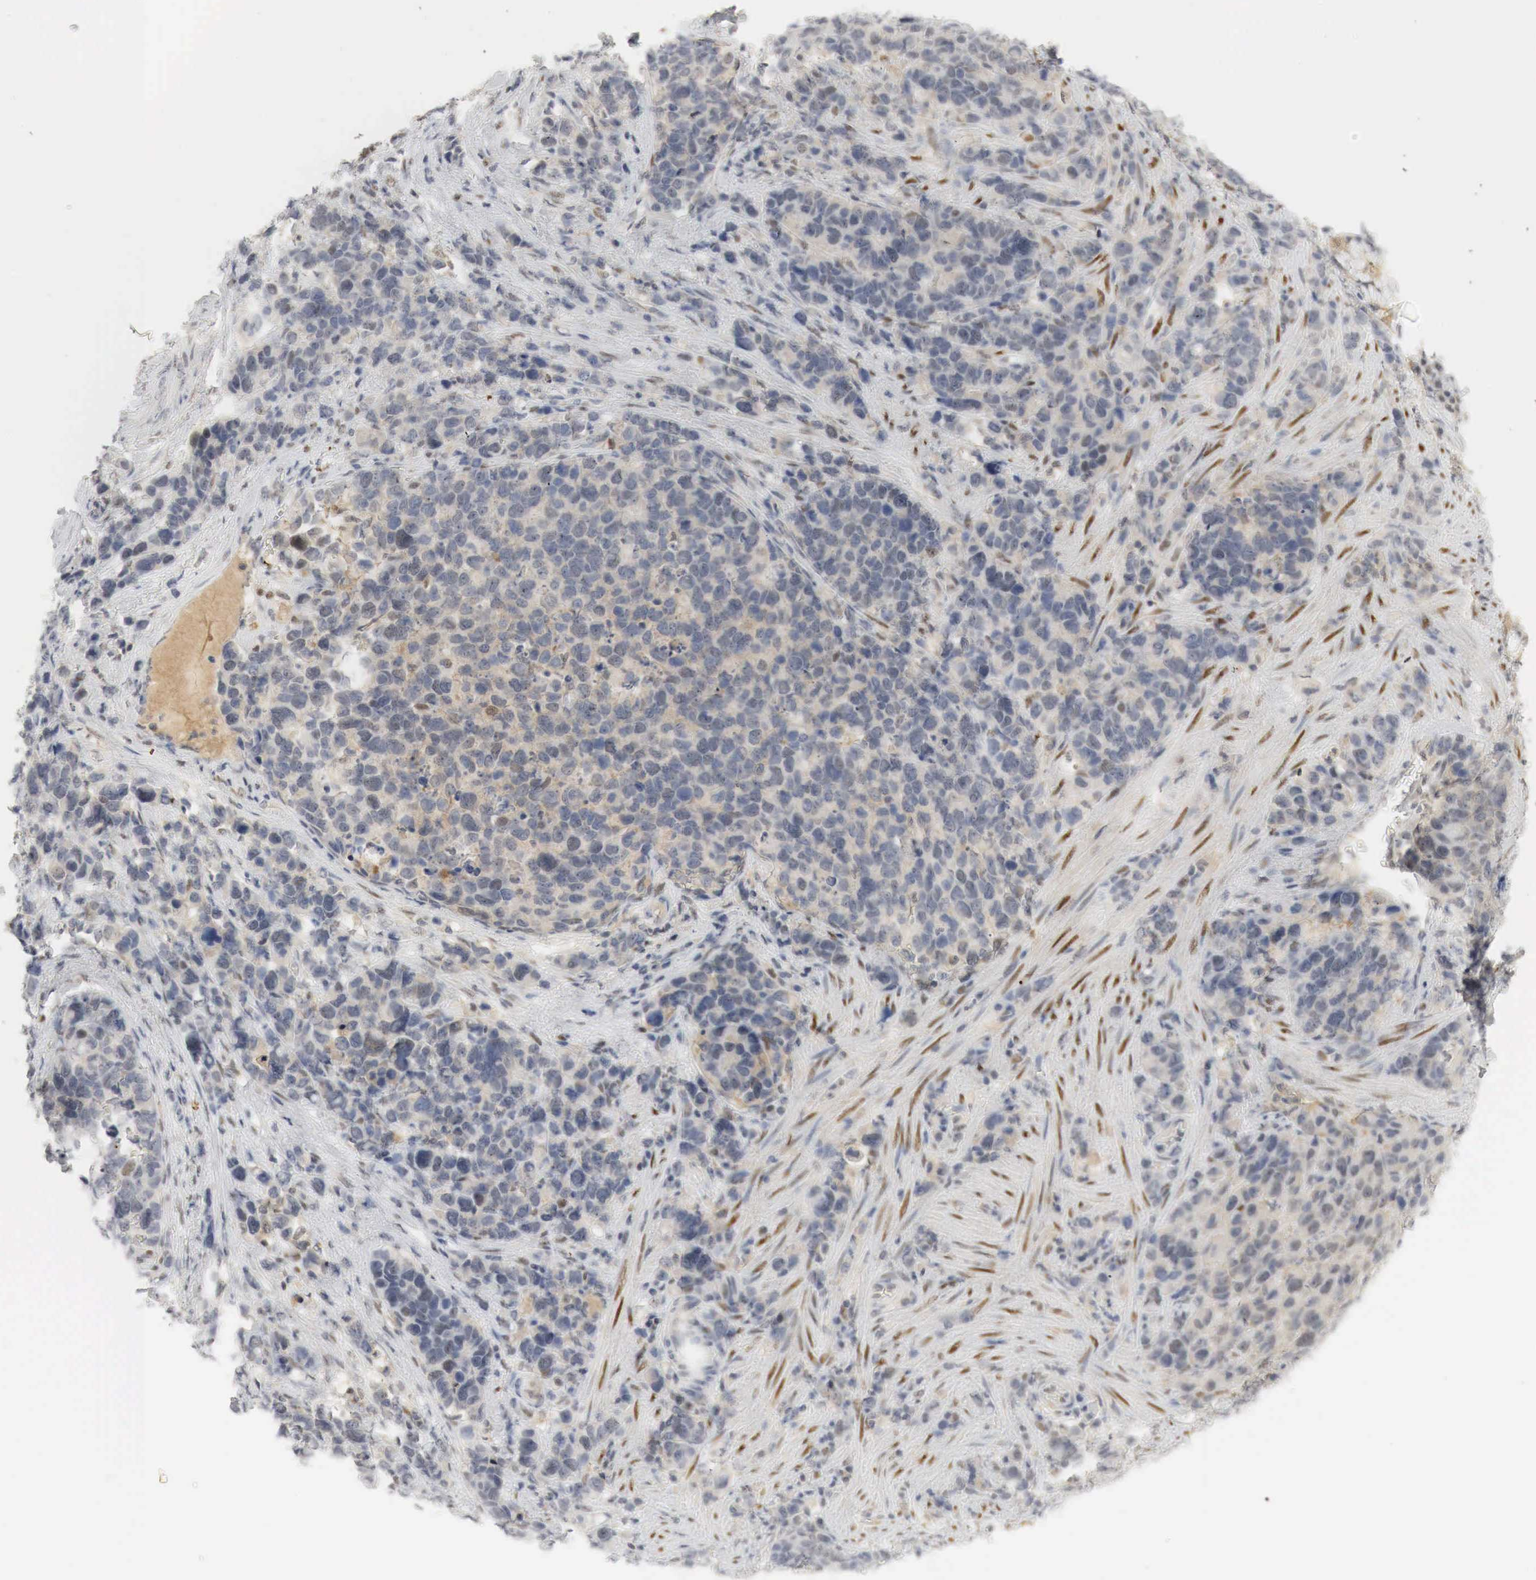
{"staining": {"intensity": "weak", "quantity": "25%-75%", "location": "cytoplasmic/membranous,nuclear"}, "tissue": "stomach cancer", "cell_type": "Tumor cells", "image_type": "cancer", "snomed": [{"axis": "morphology", "description": "Adenocarcinoma, NOS"}, {"axis": "topography", "description": "Stomach, upper"}], "caption": "Adenocarcinoma (stomach) stained for a protein demonstrates weak cytoplasmic/membranous and nuclear positivity in tumor cells.", "gene": "MYC", "patient": {"sex": "male", "age": 71}}